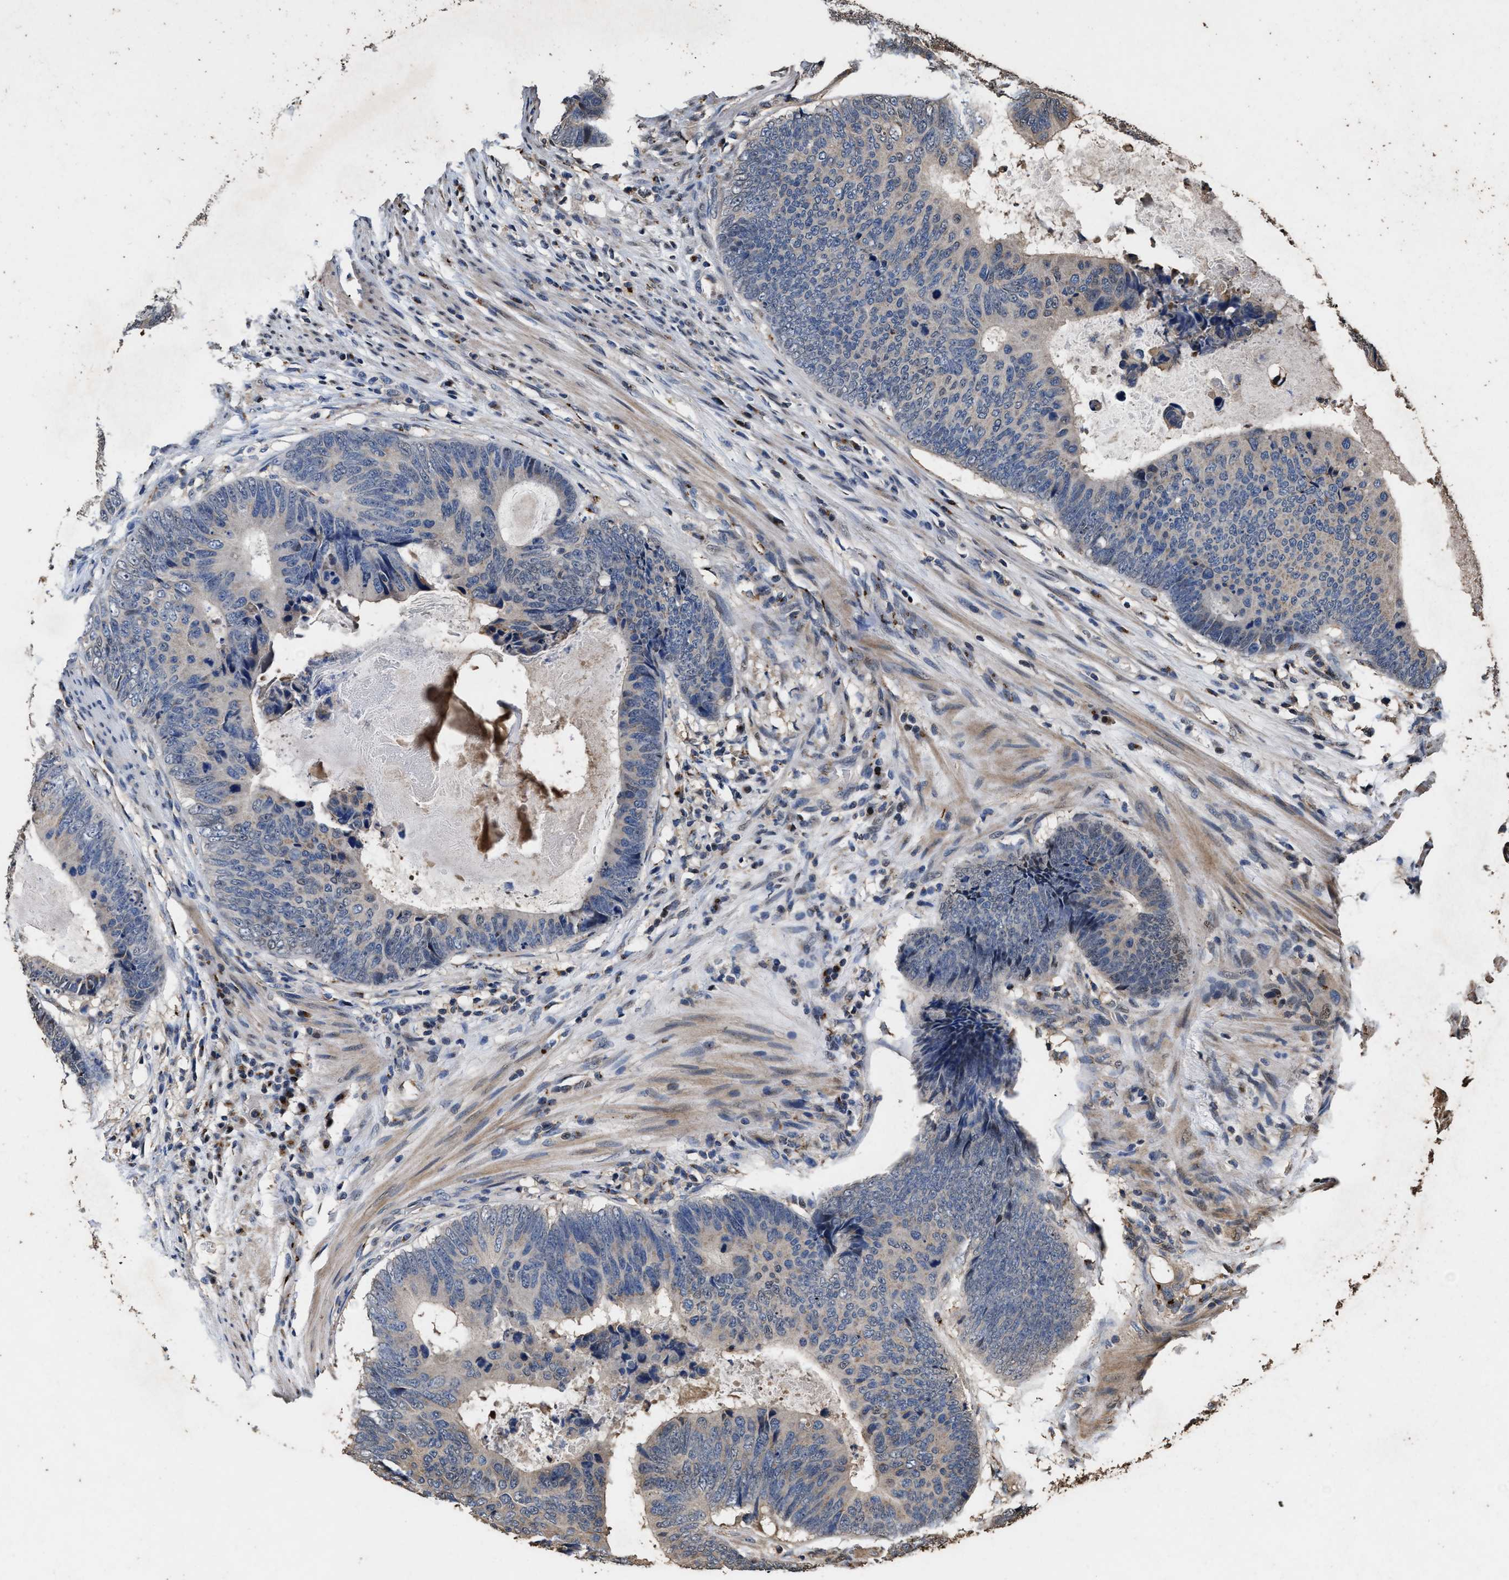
{"staining": {"intensity": "negative", "quantity": "none", "location": "none"}, "tissue": "colorectal cancer", "cell_type": "Tumor cells", "image_type": "cancer", "snomed": [{"axis": "morphology", "description": "Adenocarcinoma, NOS"}, {"axis": "topography", "description": "Colon"}], "caption": "Tumor cells are negative for protein expression in human colorectal adenocarcinoma. Brightfield microscopy of immunohistochemistry stained with DAB (3,3'-diaminobenzidine) (brown) and hematoxylin (blue), captured at high magnification.", "gene": "TPST2", "patient": {"sex": "male", "age": 56}}